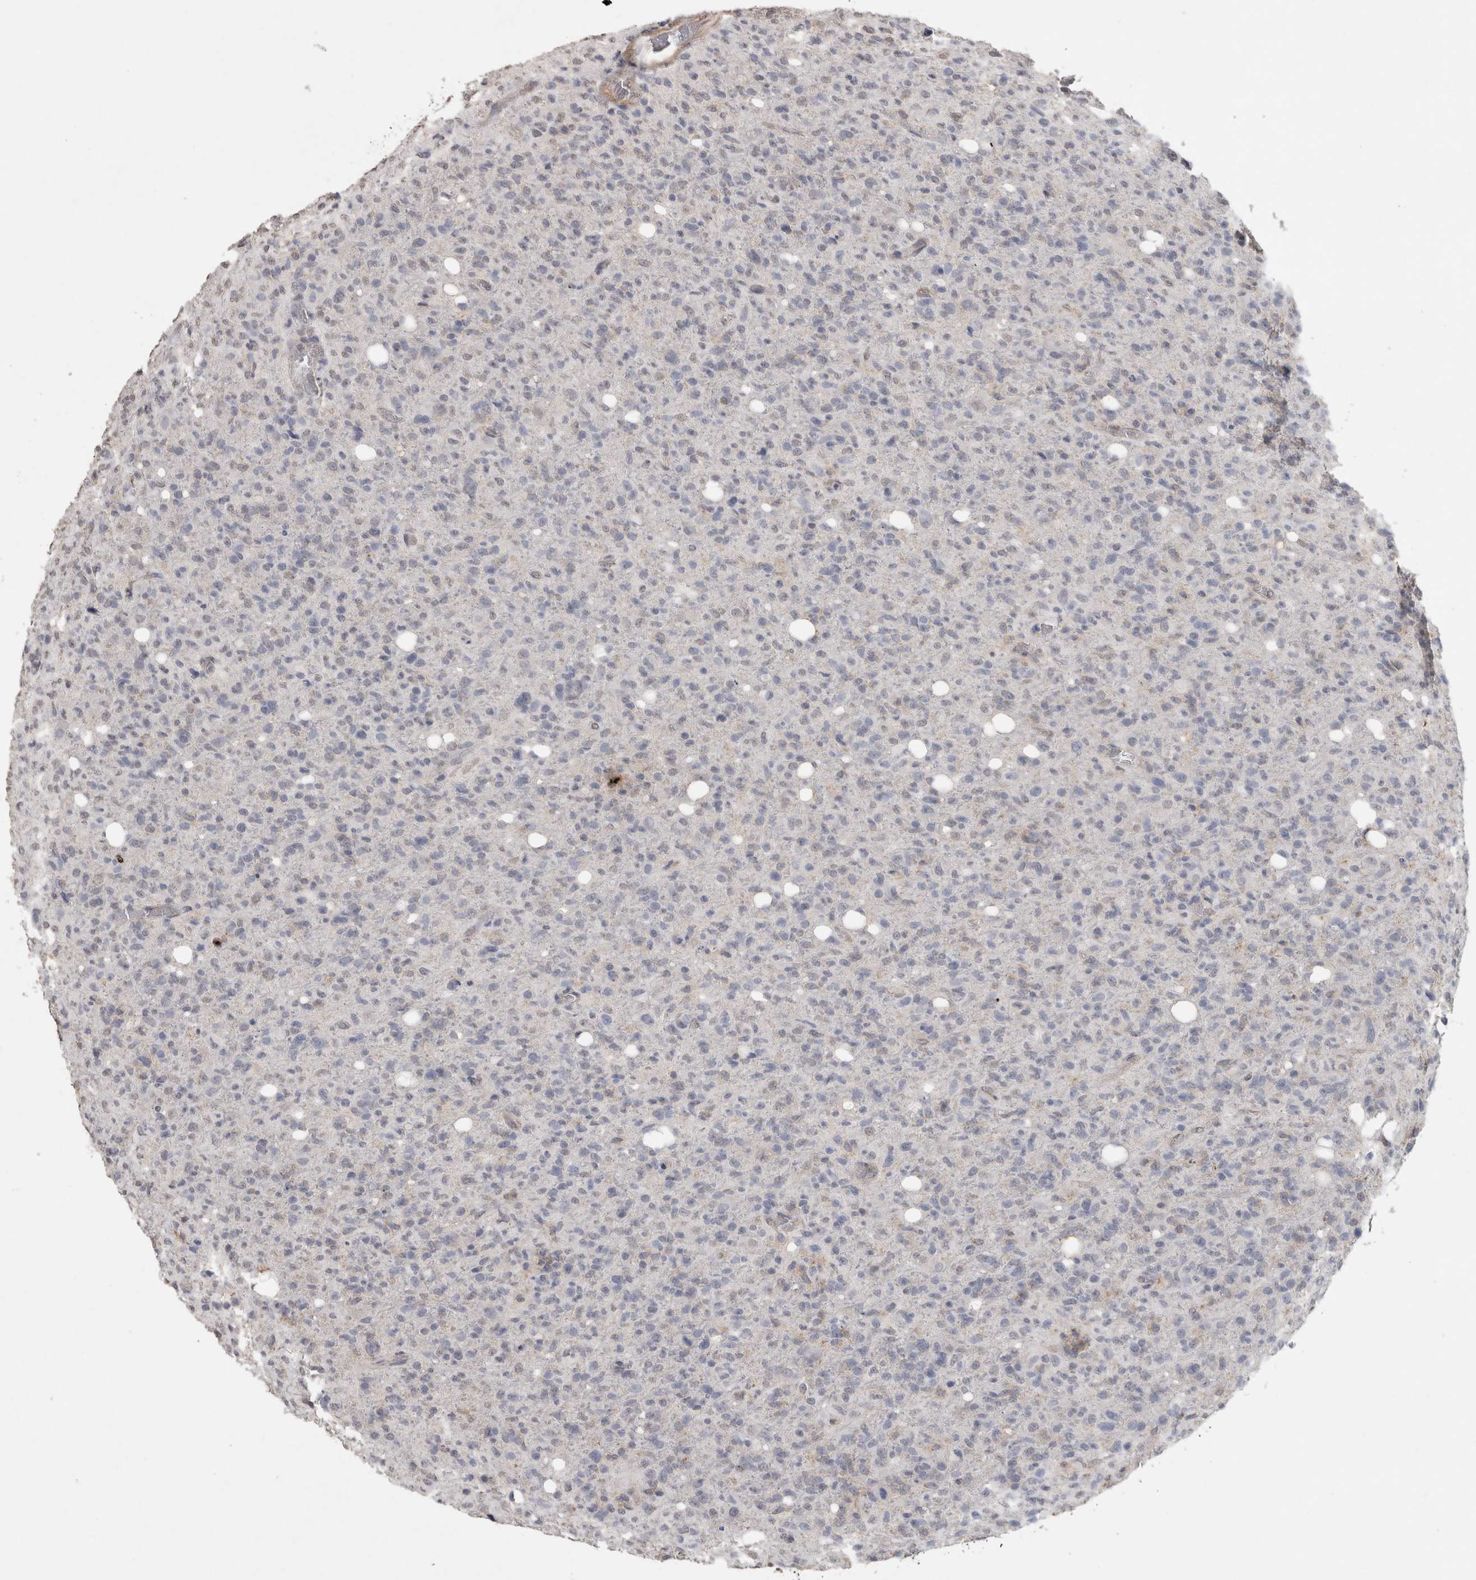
{"staining": {"intensity": "negative", "quantity": "none", "location": "none"}, "tissue": "glioma", "cell_type": "Tumor cells", "image_type": "cancer", "snomed": [{"axis": "morphology", "description": "Glioma, malignant, High grade"}, {"axis": "topography", "description": "Brain"}], "caption": "Tumor cells show no significant staining in glioma. (DAB immunohistochemistry visualized using brightfield microscopy, high magnification).", "gene": "RECK", "patient": {"sex": "female", "age": 57}}